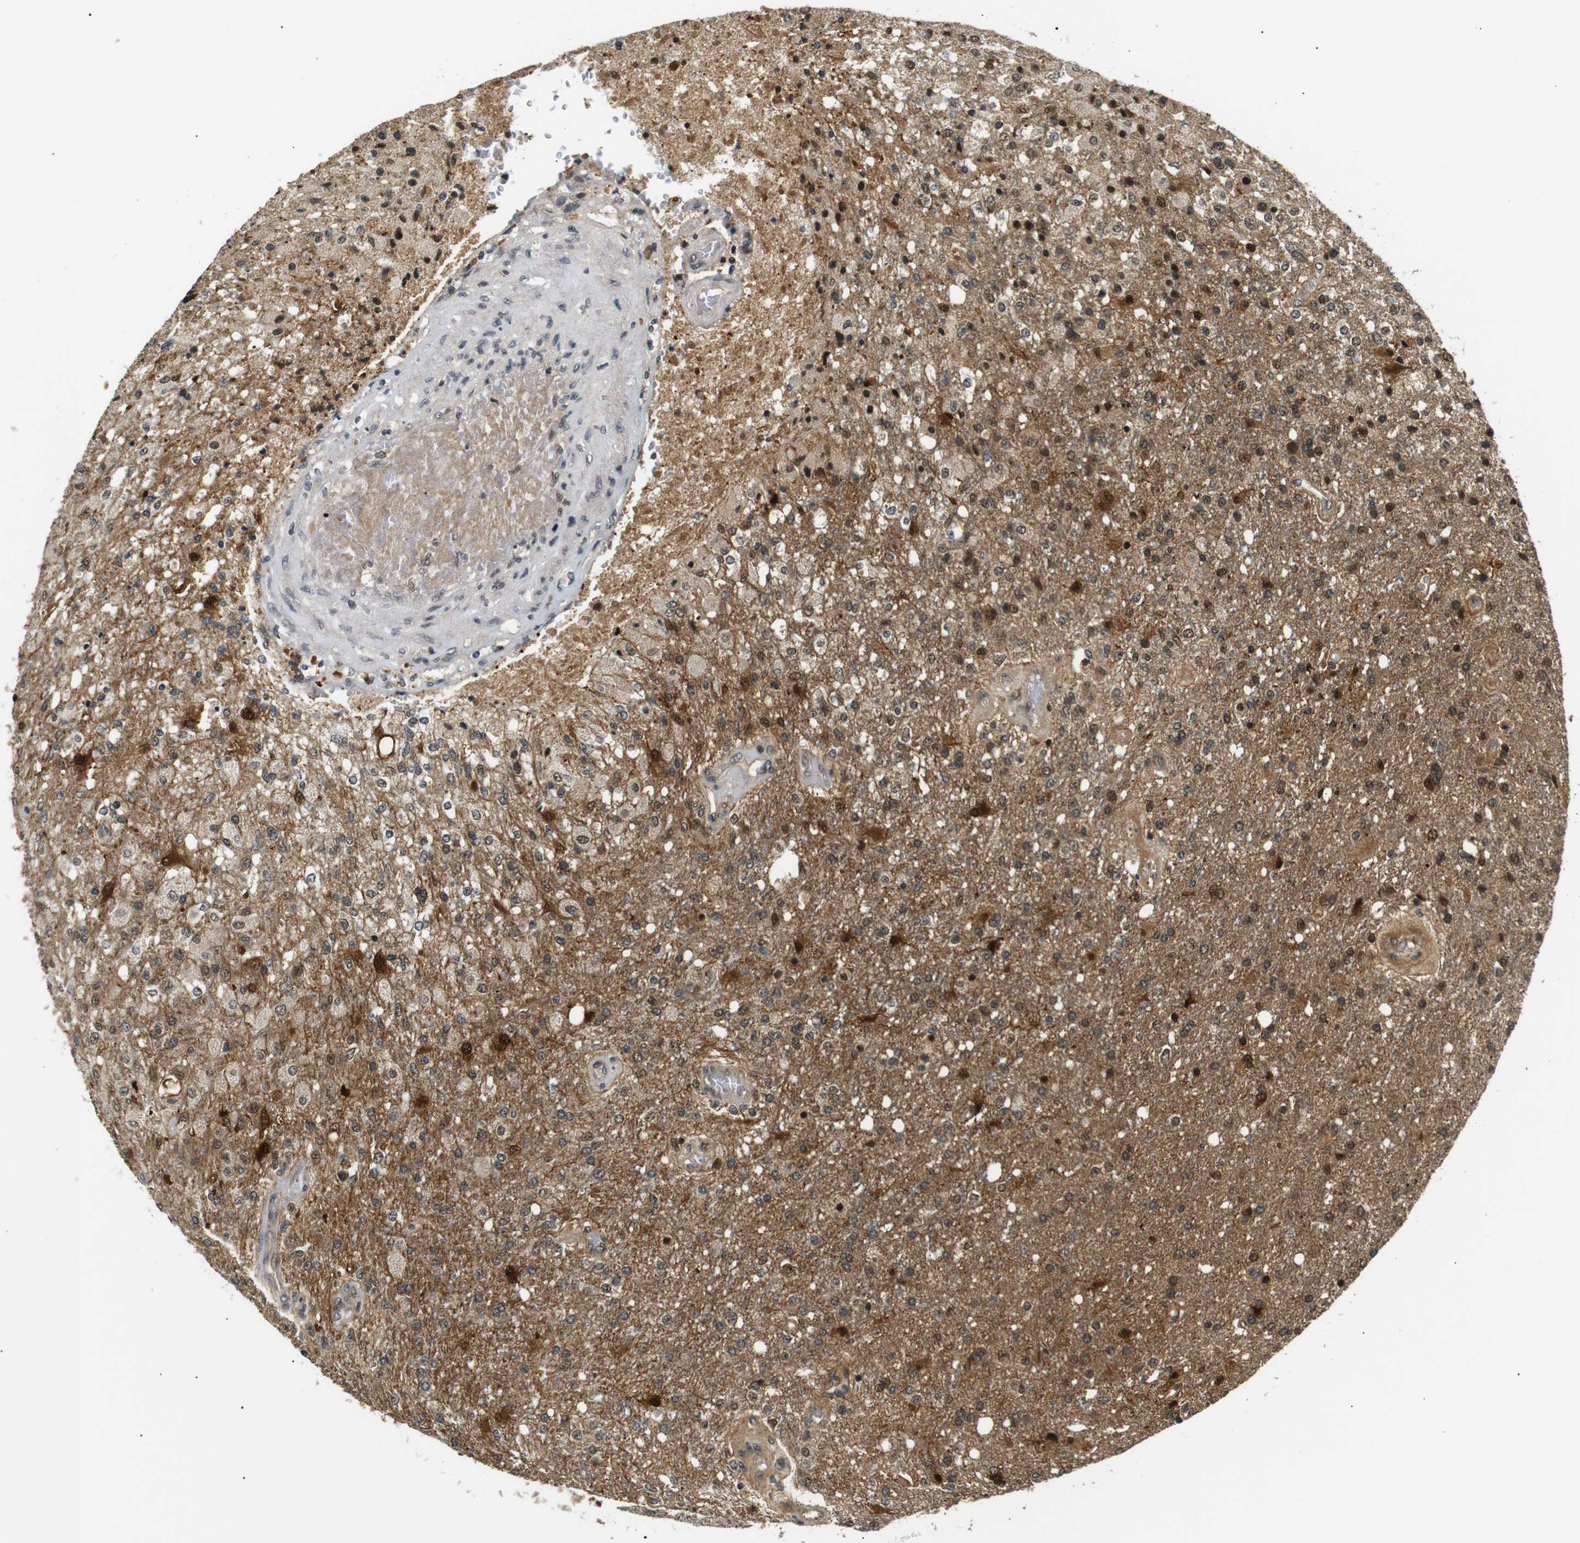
{"staining": {"intensity": "moderate", "quantity": ">75%", "location": "cytoplasmic/membranous,nuclear"}, "tissue": "glioma", "cell_type": "Tumor cells", "image_type": "cancer", "snomed": [{"axis": "morphology", "description": "Normal tissue, NOS"}, {"axis": "morphology", "description": "Glioma, malignant, High grade"}, {"axis": "topography", "description": "Cerebral cortex"}], "caption": "Brown immunohistochemical staining in high-grade glioma (malignant) demonstrates moderate cytoplasmic/membranous and nuclear positivity in about >75% of tumor cells.", "gene": "SKP1", "patient": {"sex": "male", "age": 77}}